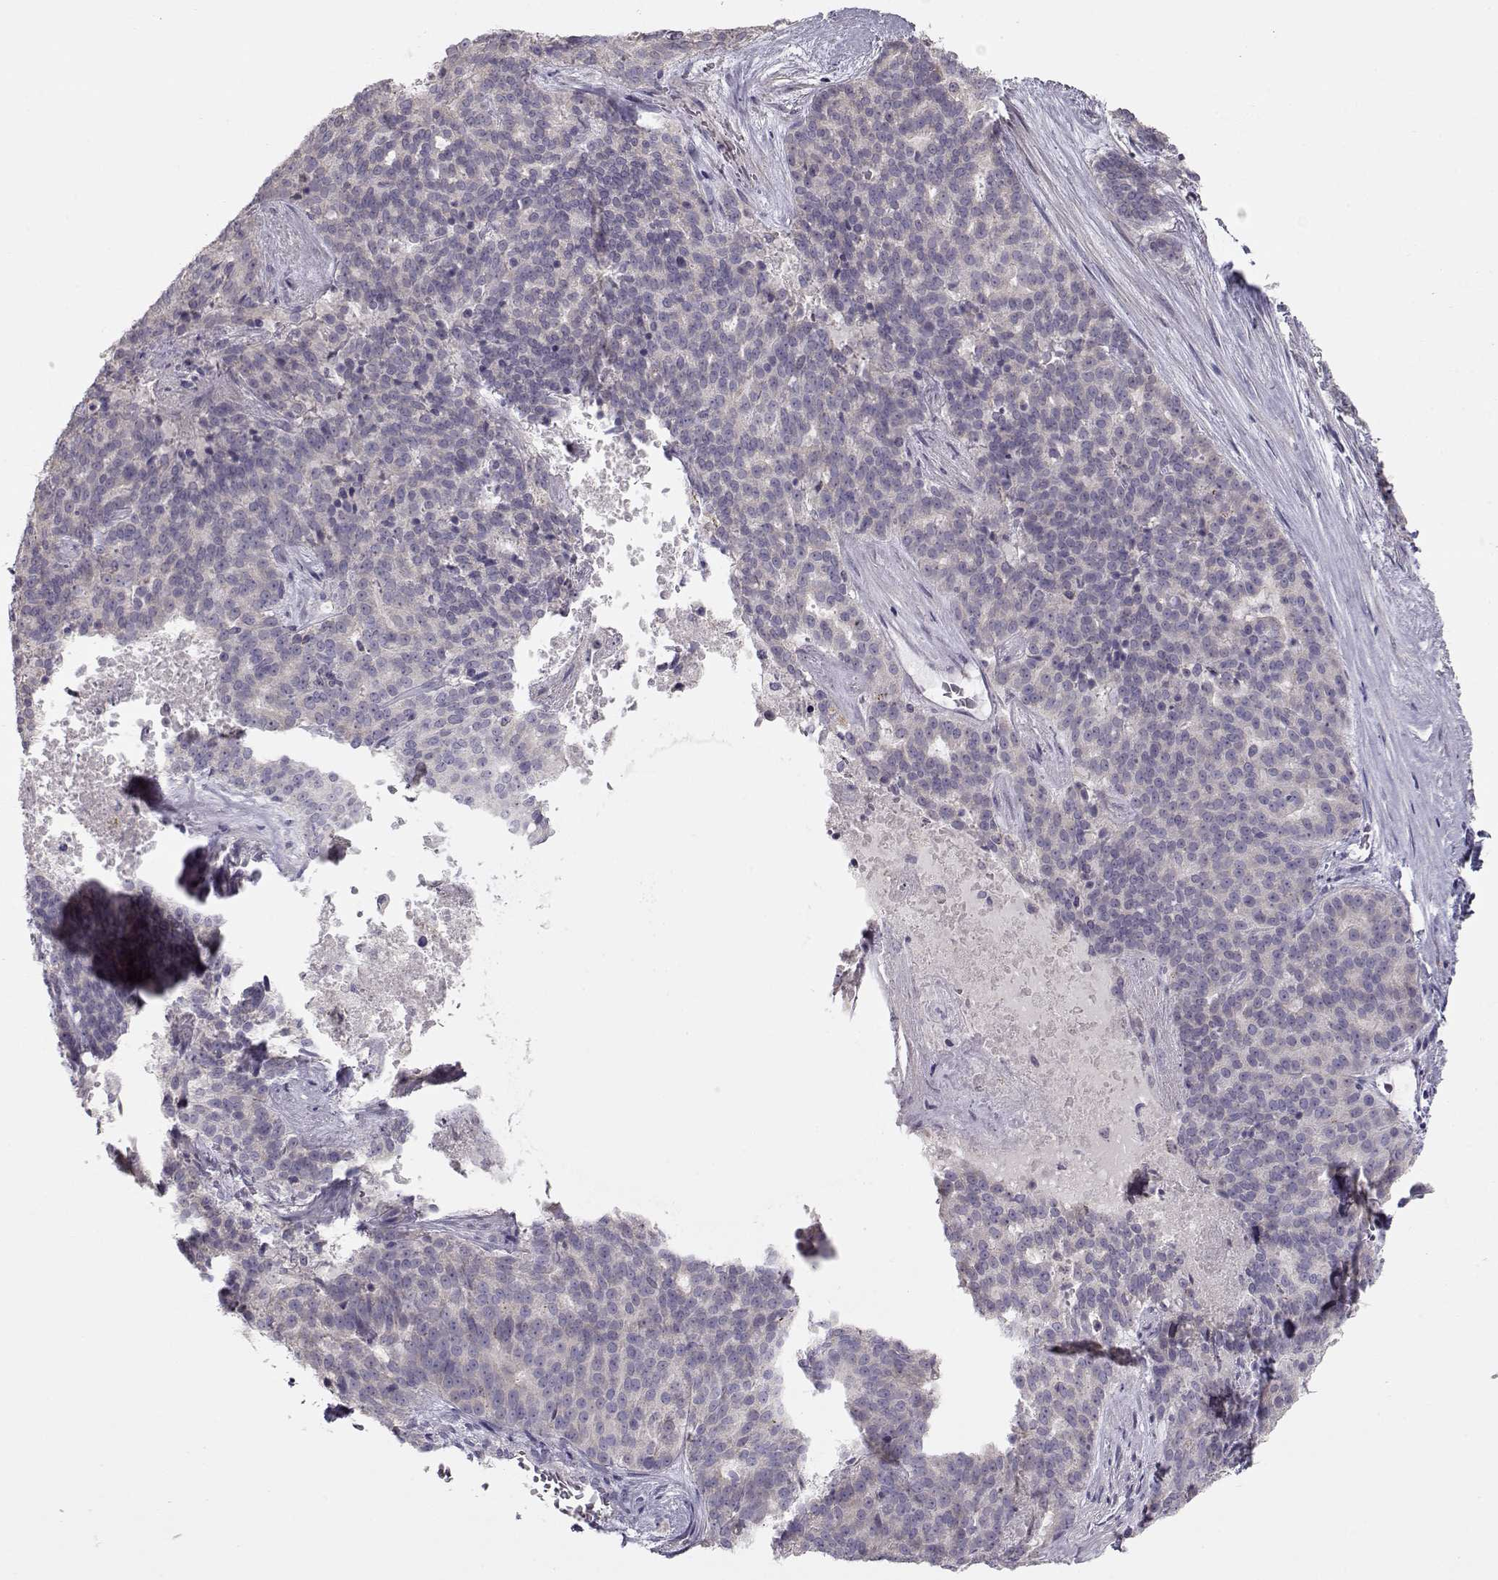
{"staining": {"intensity": "negative", "quantity": "none", "location": "none"}, "tissue": "liver cancer", "cell_type": "Tumor cells", "image_type": "cancer", "snomed": [{"axis": "morphology", "description": "Cholangiocarcinoma"}, {"axis": "topography", "description": "Liver"}], "caption": "DAB immunohistochemical staining of human liver cancer (cholangiocarcinoma) shows no significant expression in tumor cells. (DAB IHC, high magnification).", "gene": "GRK1", "patient": {"sex": "female", "age": 47}}